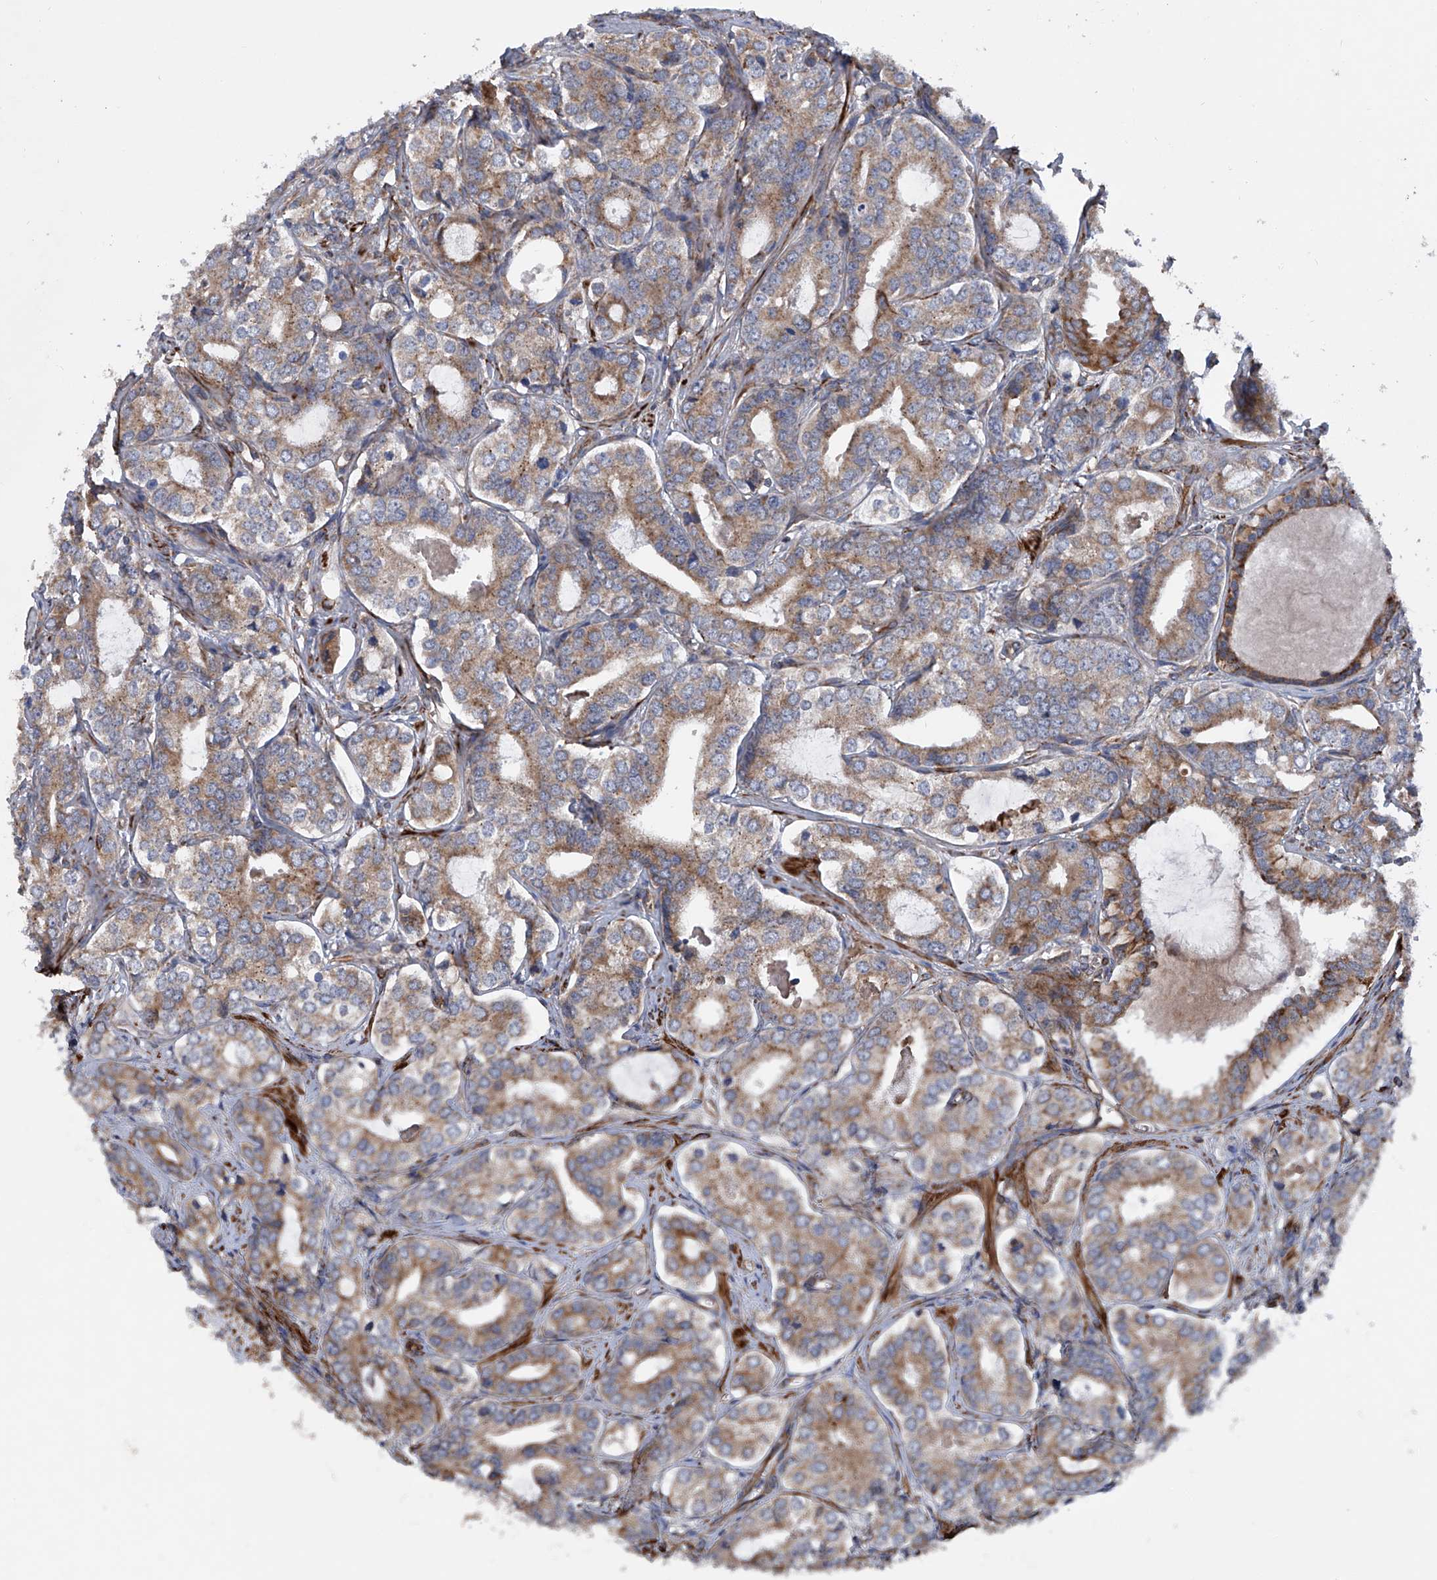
{"staining": {"intensity": "moderate", "quantity": ">75%", "location": "cytoplasmic/membranous"}, "tissue": "prostate cancer", "cell_type": "Tumor cells", "image_type": "cancer", "snomed": [{"axis": "morphology", "description": "Adenocarcinoma, High grade"}, {"axis": "topography", "description": "Prostate"}], "caption": "Human prostate cancer stained for a protein (brown) demonstrates moderate cytoplasmic/membranous positive positivity in about >75% of tumor cells.", "gene": "ASCC3", "patient": {"sex": "male", "age": 62}}